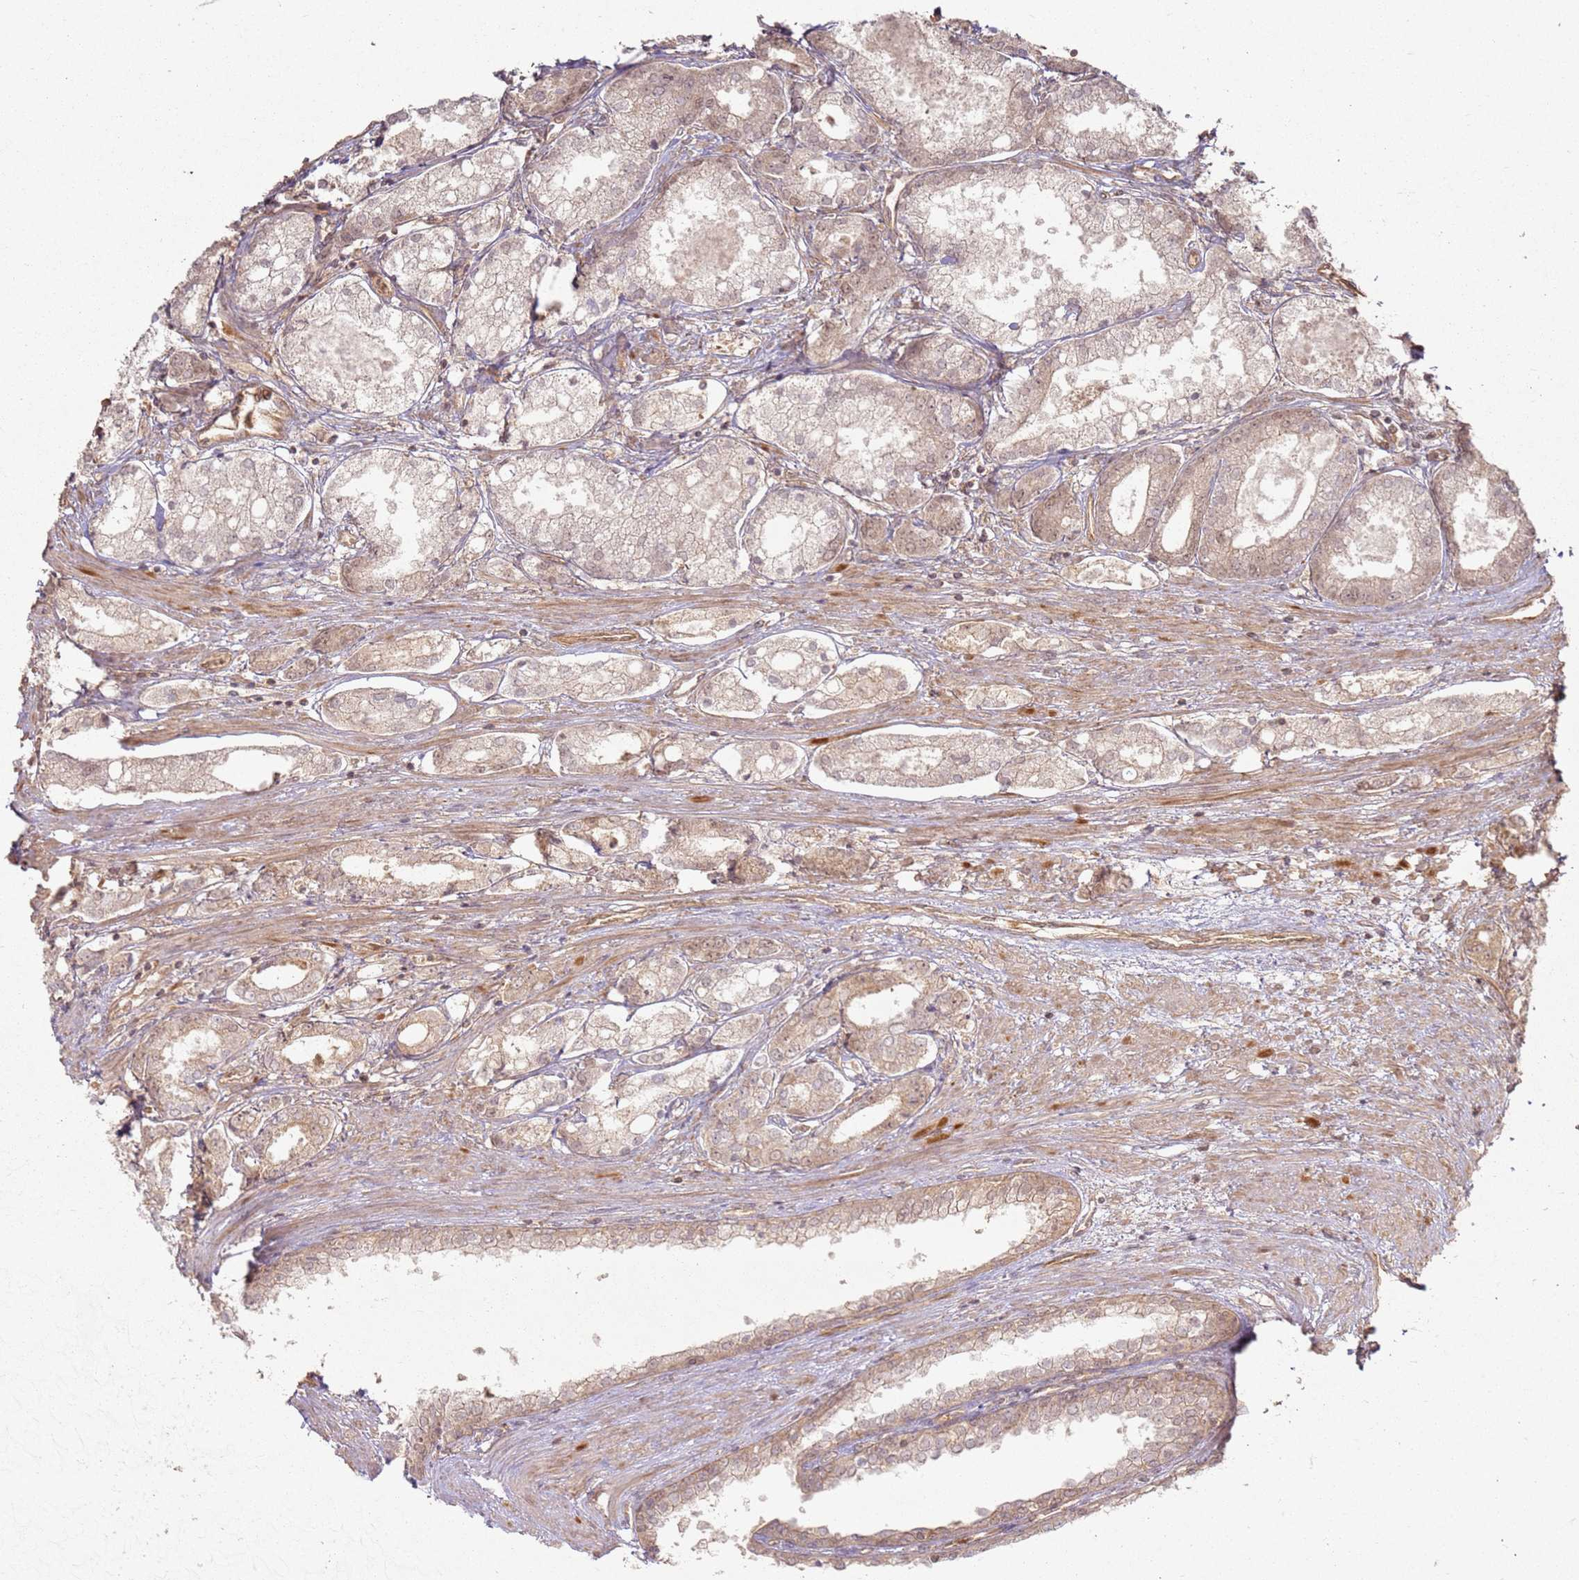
{"staining": {"intensity": "weak", "quantity": "25%-75%", "location": "cytoplasmic/membranous"}, "tissue": "prostate cancer", "cell_type": "Tumor cells", "image_type": "cancer", "snomed": [{"axis": "morphology", "description": "Adenocarcinoma, Low grade"}, {"axis": "topography", "description": "Prostate"}], "caption": "Prostate cancer tissue reveals weak cytoplasmic/membranous expression in about 25%-75% of tumor cells, visualized by immunohistochemistry.", "gene": "ZNF776", "patient": {"sex": "male", "age": 68}}